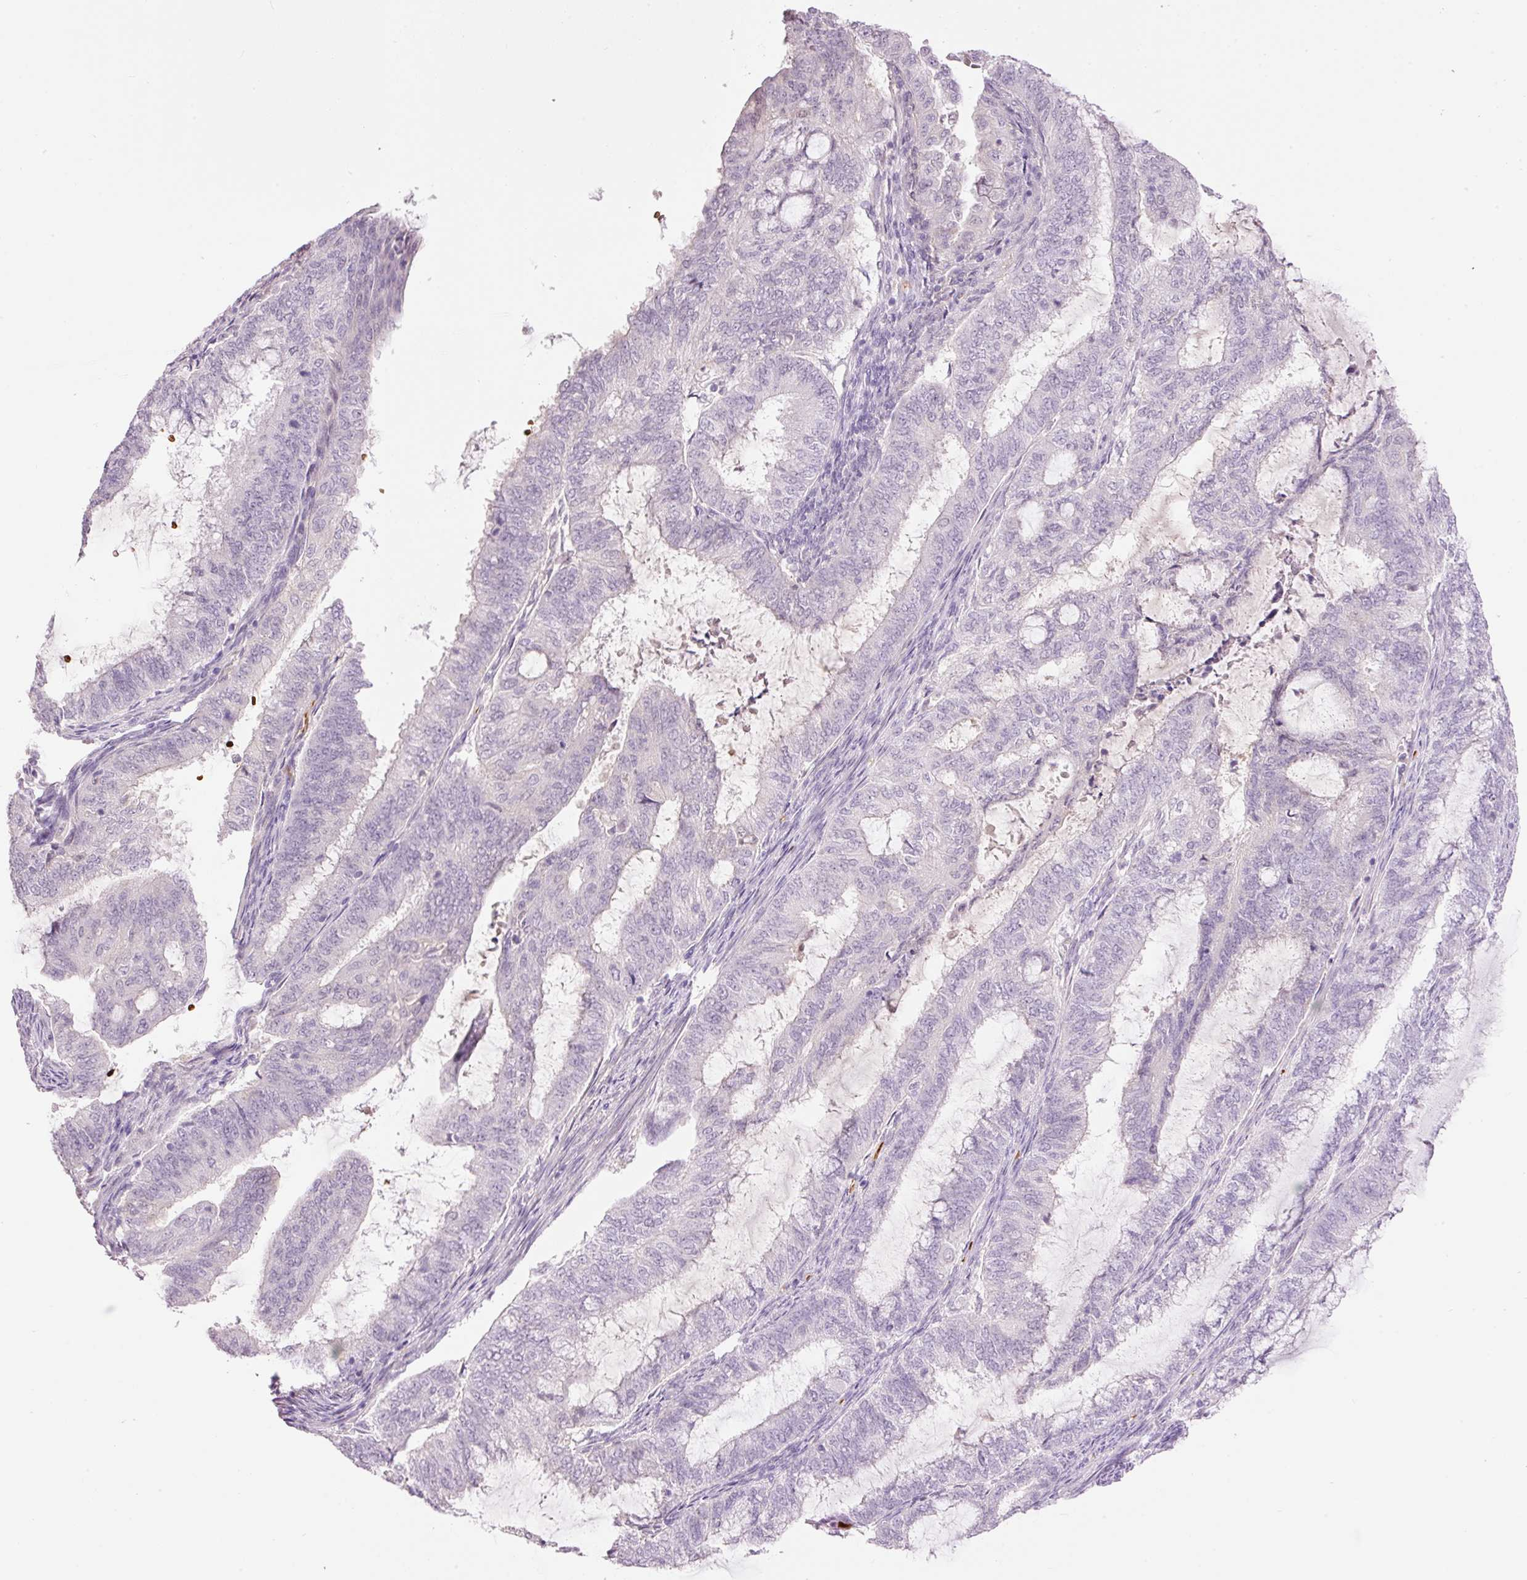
{"staining": {"intensity": "negative", "quantity": "none", "location": "none"}, "tissue": "endometrial cancer", "cell_type": "Tumor cells", "image_type": "cancer", "snomed": [{"axis": "morphology", "description": "Adenocarcinoma, NOS"}, {"axis": "topography", "description": "Endometrium"}], "caption": "Immunohistochemical staining of human endometrial adenocarcinoma exhibits no significant expression in tumor cells. (DAB immunohistochemistry (IHC) with hematoxylin counter stain).", "gene": "LY6G6D", "patient": {"sex": "female", "age": 51}}